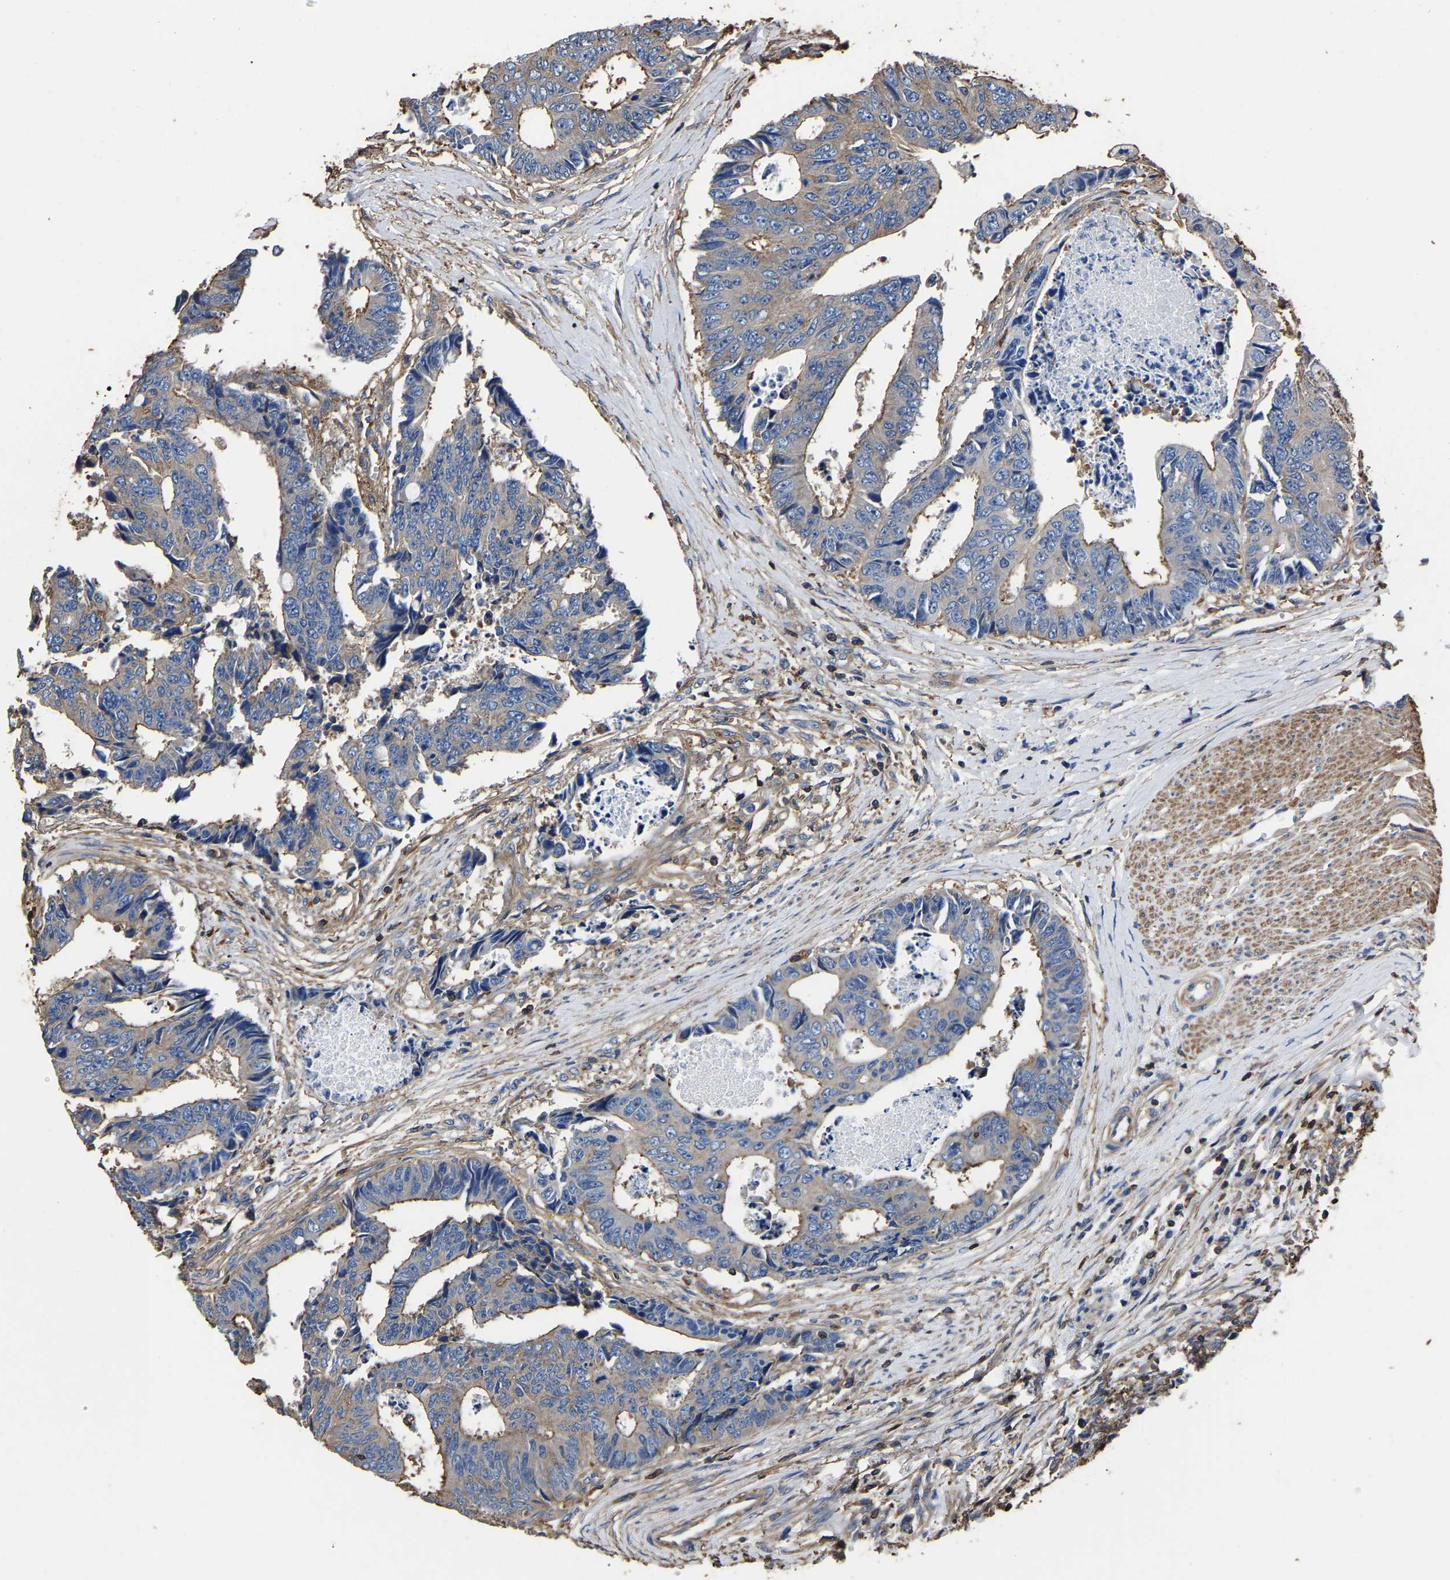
{"staining": {"intensity": "moderate", "quantity": ">75%", "location": "cytoplasmic/membranous"}, "tissue": "colorectal cancer", "cell_type": "Tumor cells", "image_type": "cancer", "snomed": [{"axis": "morphology", "description": "Adenocarcinoma, NOS"}, {"axis": "topography", "description": "Rectum"}], "caption": "High-power microscopy captured an immunohistochemistry micrograph of colorectal cancer (adenocarcinoma), revealing moderate cytoplasmic/membranous staining in approximately >75% of tumor cells.", "gene": "ARMT1", "patient": {"sex": "male", "age": 84}}